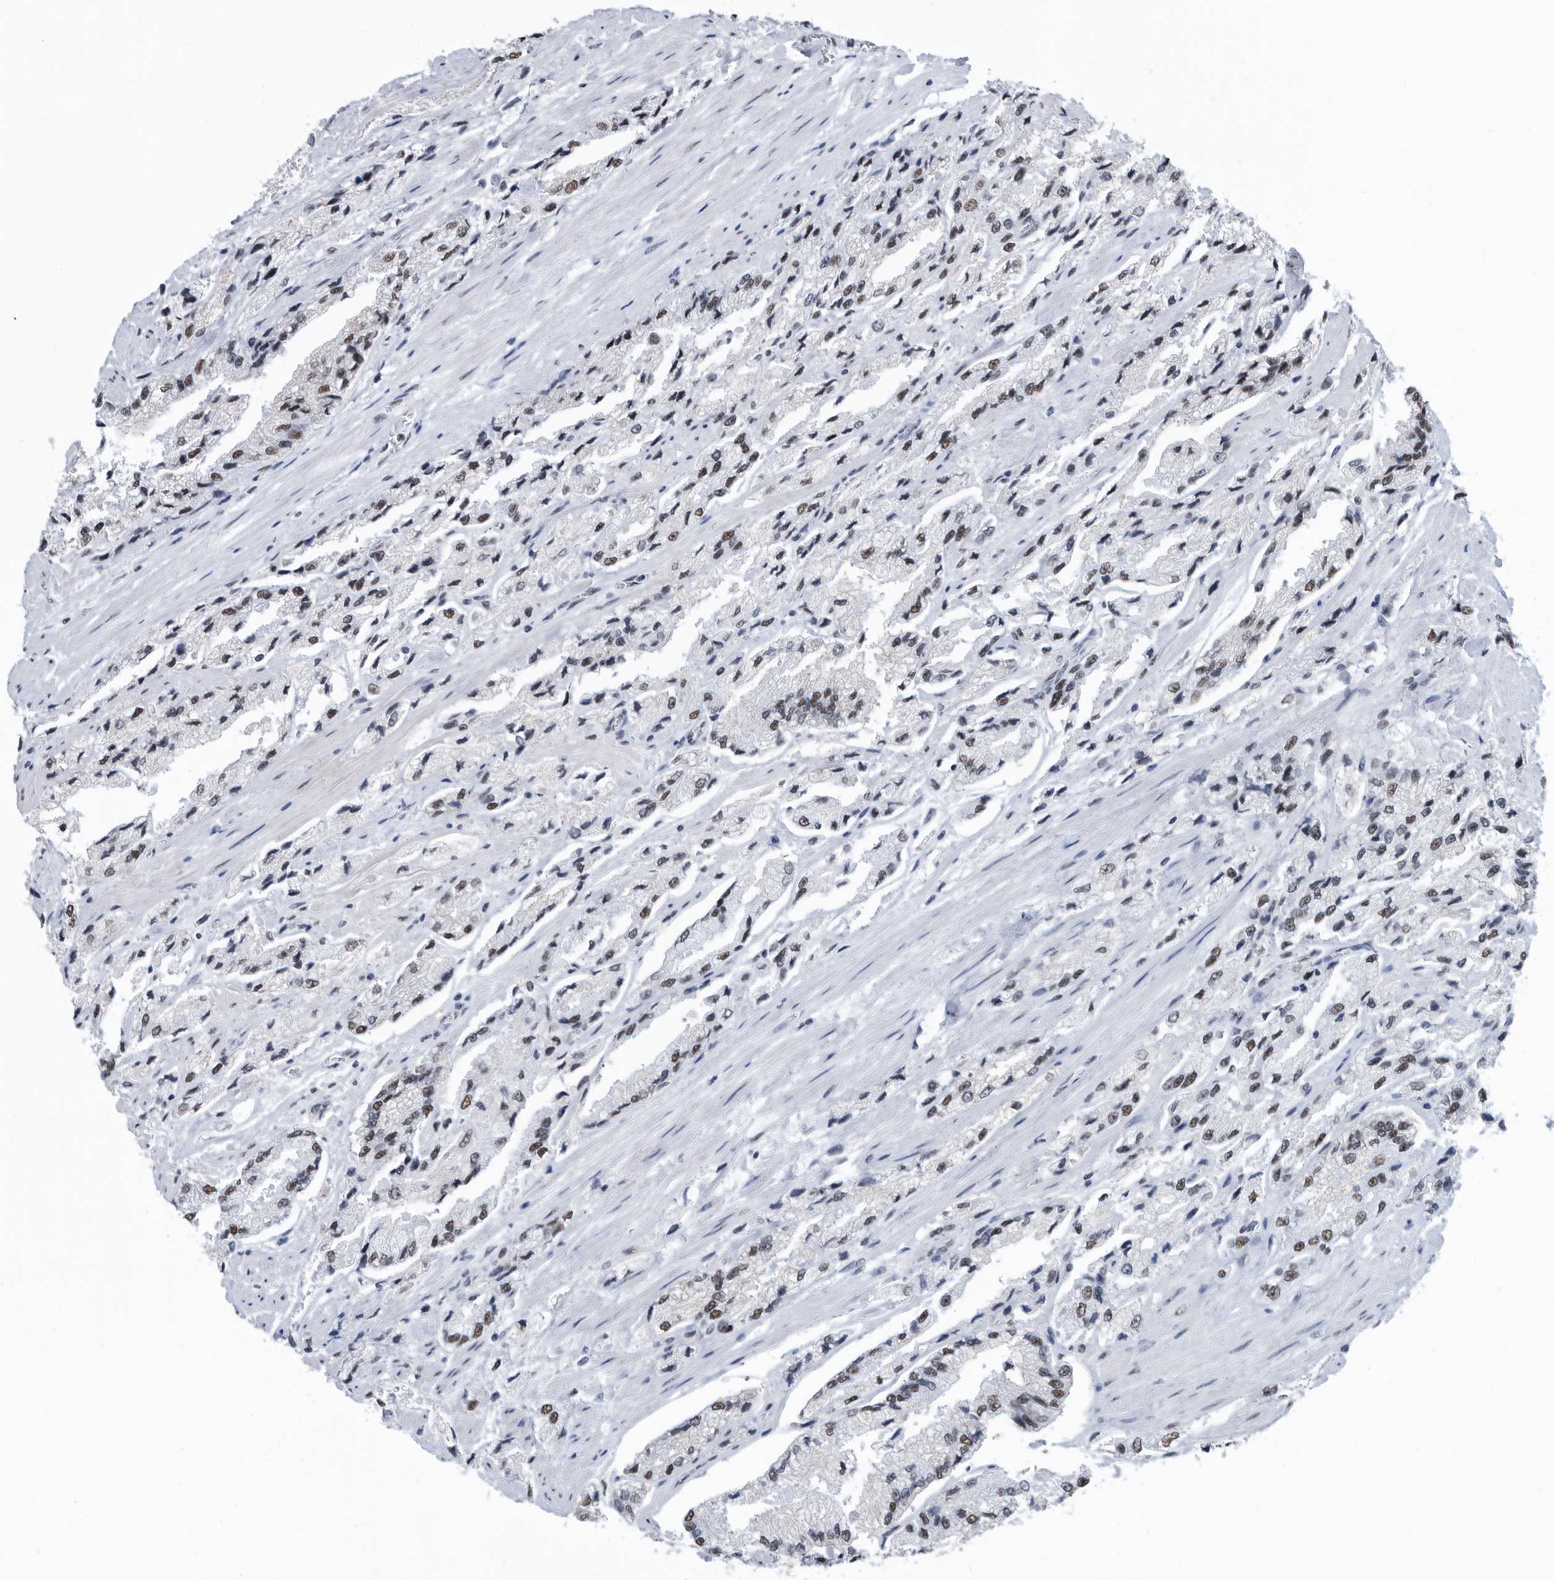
{"staining": {"intensity": "moderate", "quantity": ">75%", "location": "nuclear"}, "tissue": "prostate cancer", "cell_type": "Tumor cells", "image_type": "cancer", "snomed": [{"axis": "morphology", "description": "Adenocarcinoma, High grade"}, {"axis": "topography", "description": "Prostate"}], "caption": "The histopathology image shows staining of prostate high-grade adenocarcinoma, revealing moderate nuclear protein expression (brown color) within tumor cells.", "gene": "SF3A1", "patient": {"sex": "male", "age": 58}}